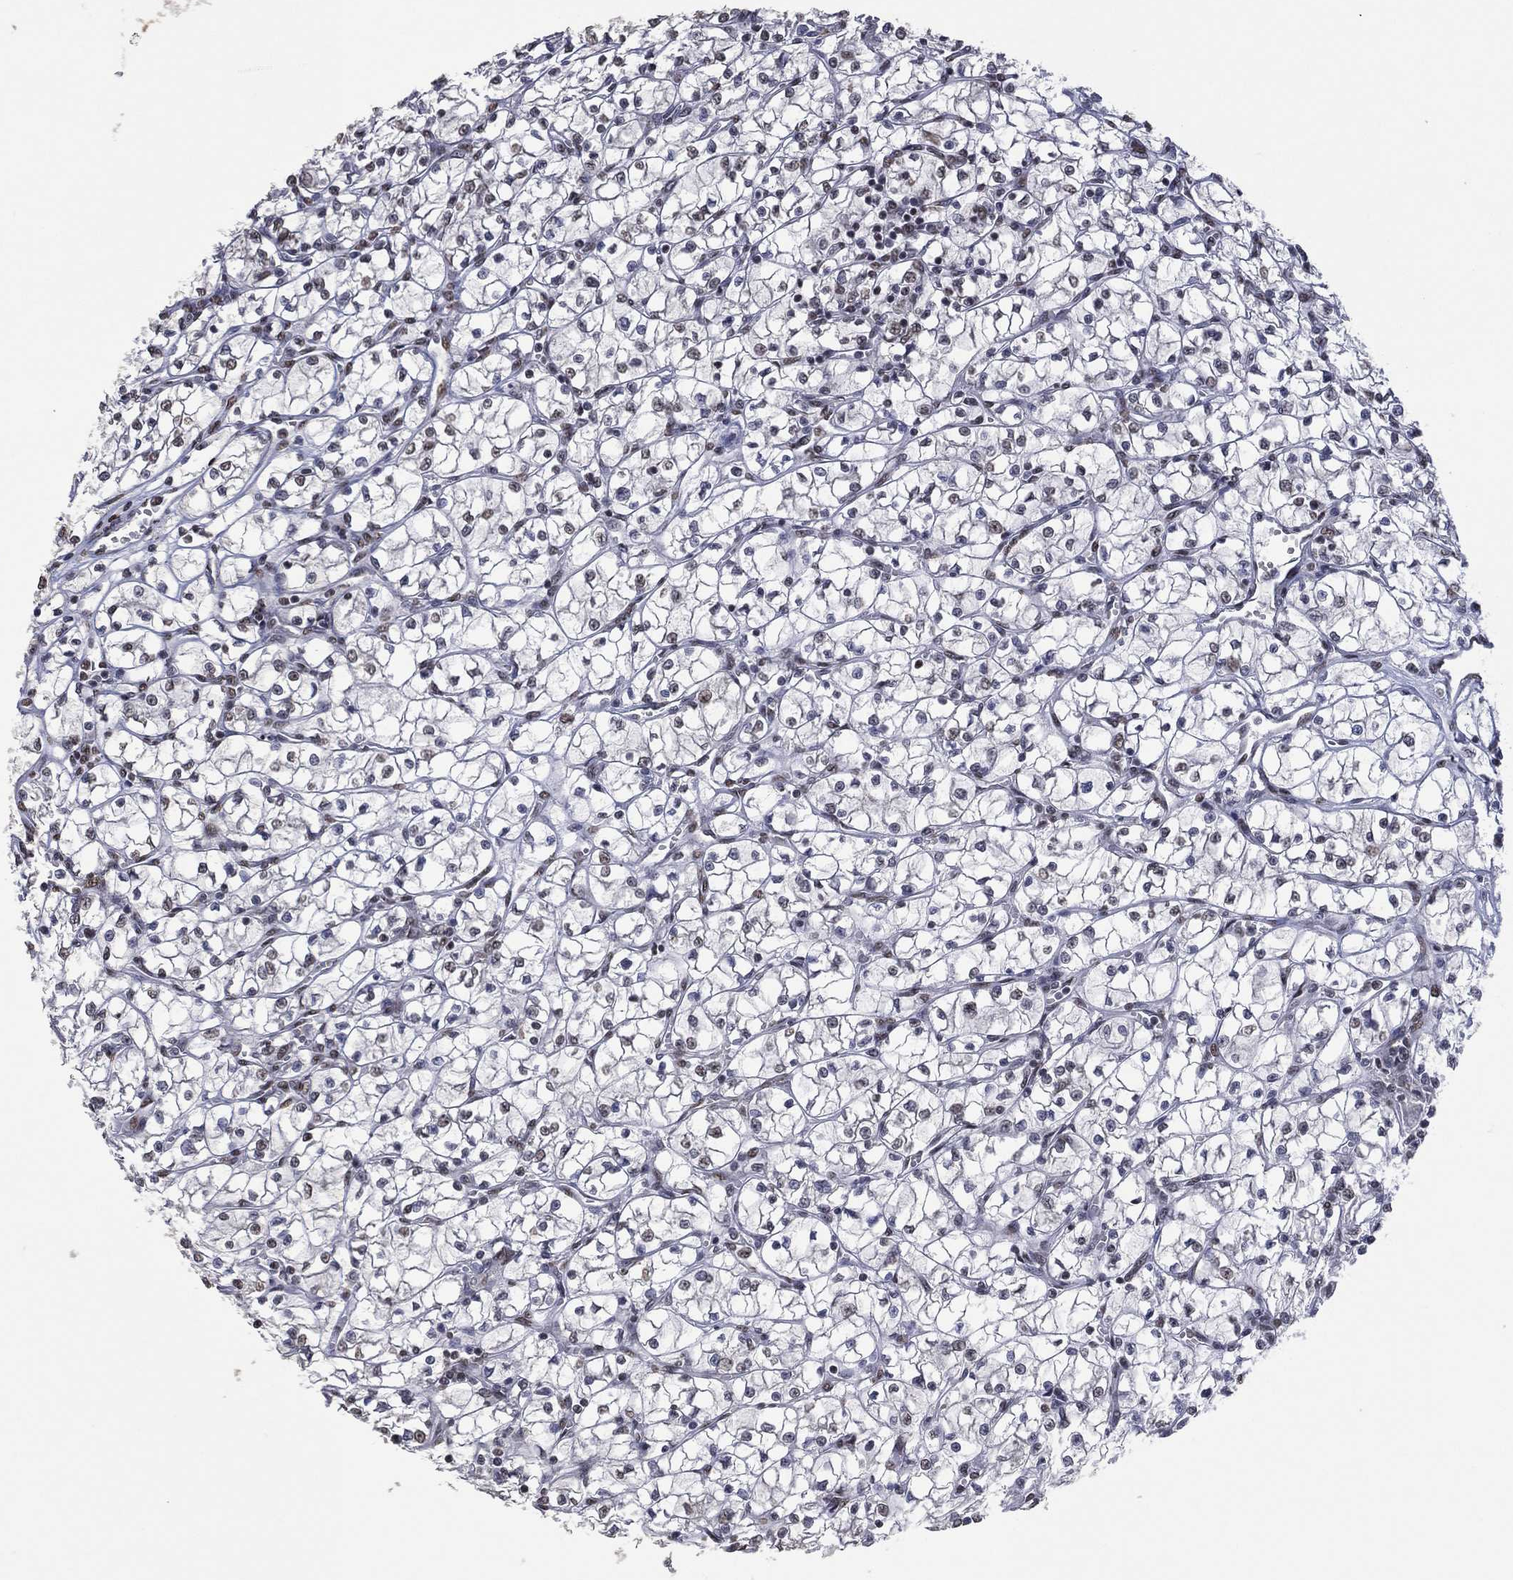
{"staining": {"intensity": "negative", "quantity": "none", "location": "none"}, "tissue": "renal cancer", "cell_type": "Tumor cells", "image_type": "cancer", "snomed": [{"axis": "morphology", "description": "Adenocarcinoma, NOS"}, {"axis": "topography", "description": "Kidney"}], "caption": "The image displays no staining of tumor cells in renal cancer.", "gene": "EHMT1", "patient": {"sex": "female", "age": 64}}